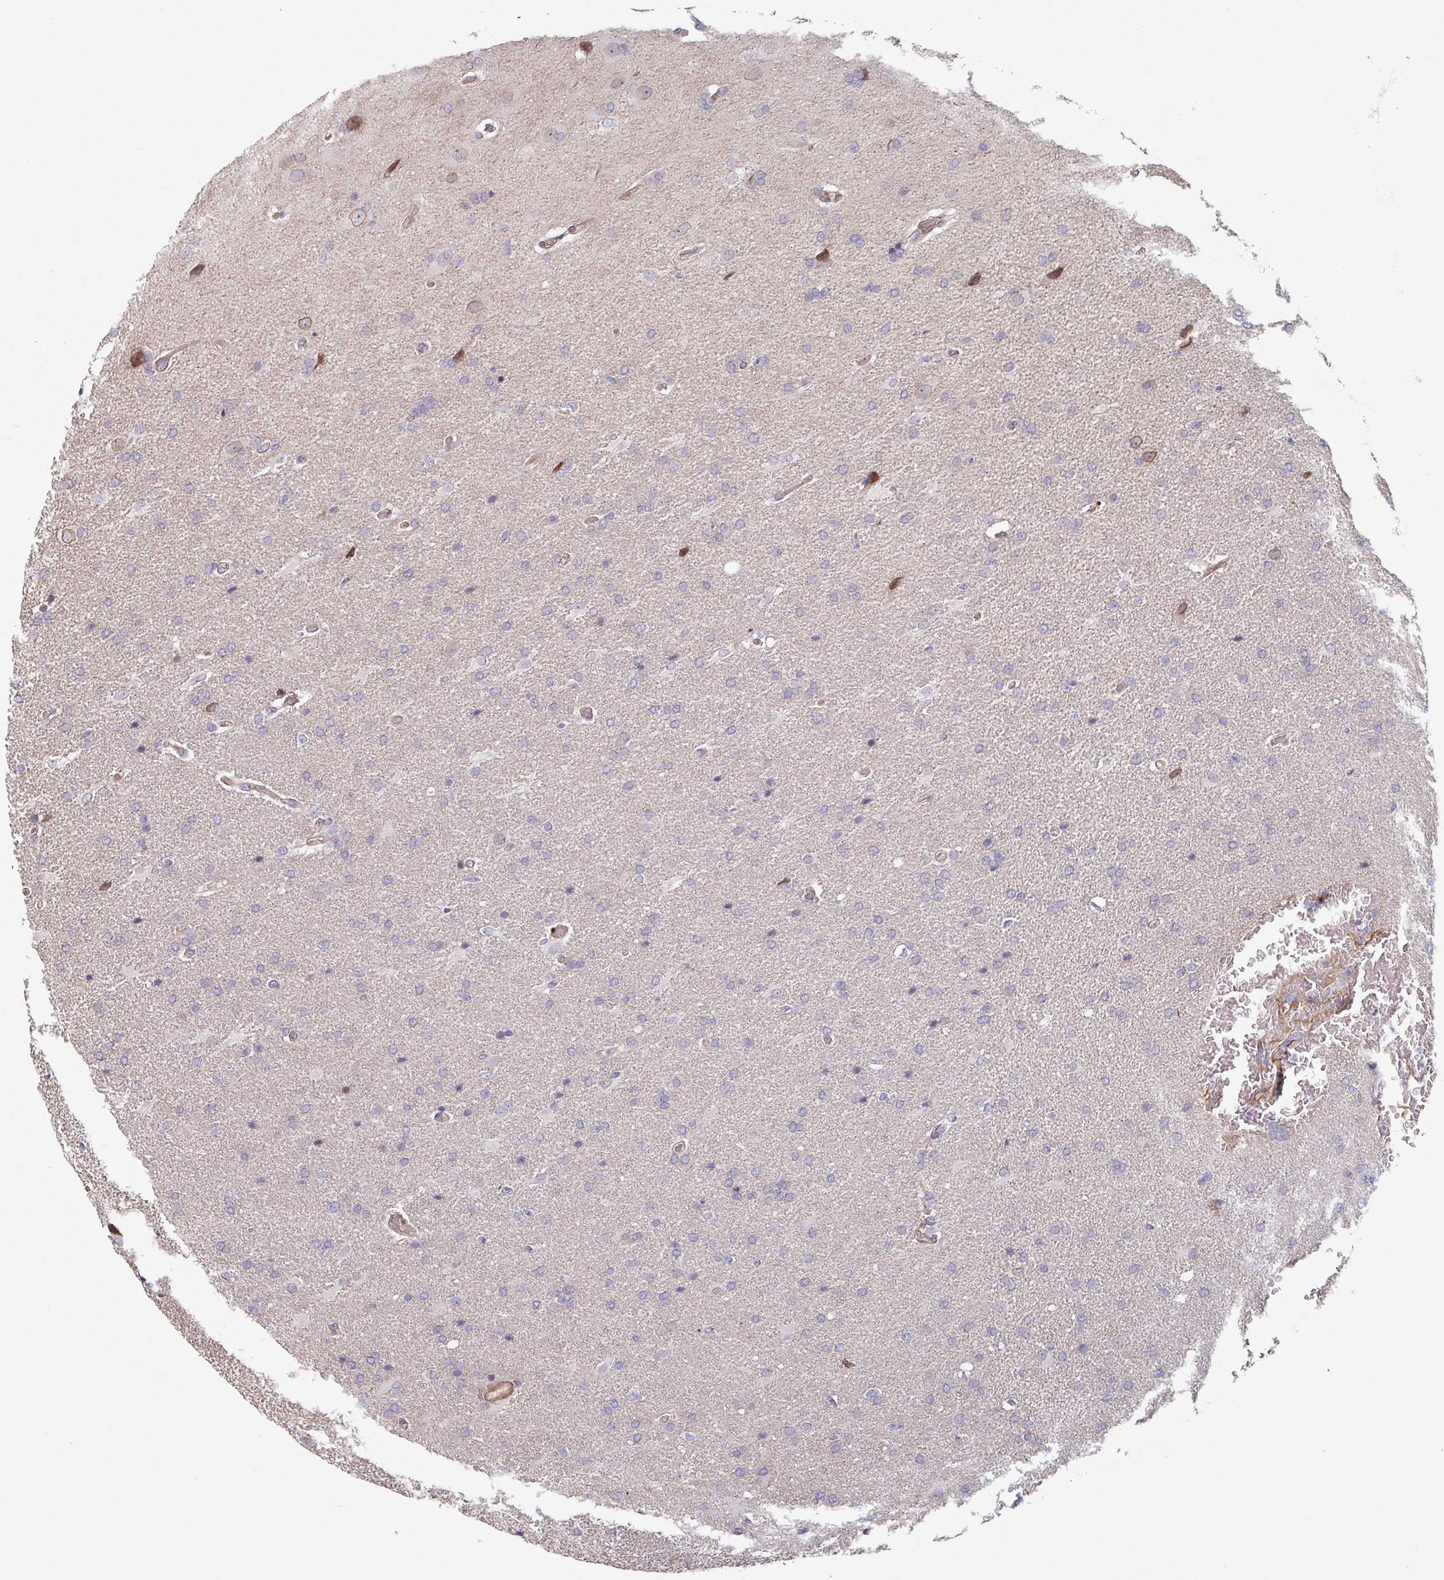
{"staining": {"intensity": "negative", "quantity": "none", "location": "none"}, "tissue": "glioma", "cell_type": "Tumor cells", "image_type": "cancer", "snomed": [{"axis": "morphology", "description": "Glioma, malignant, High grade"}, {"axis": "topography", "description": "Brain"}], "caption": "Immunohistochemistry of human malignant high-grade glioma shows no expression in tumor cells.", "gene": "C4BPB", "patient": {"sex": "male", "age": 56}}